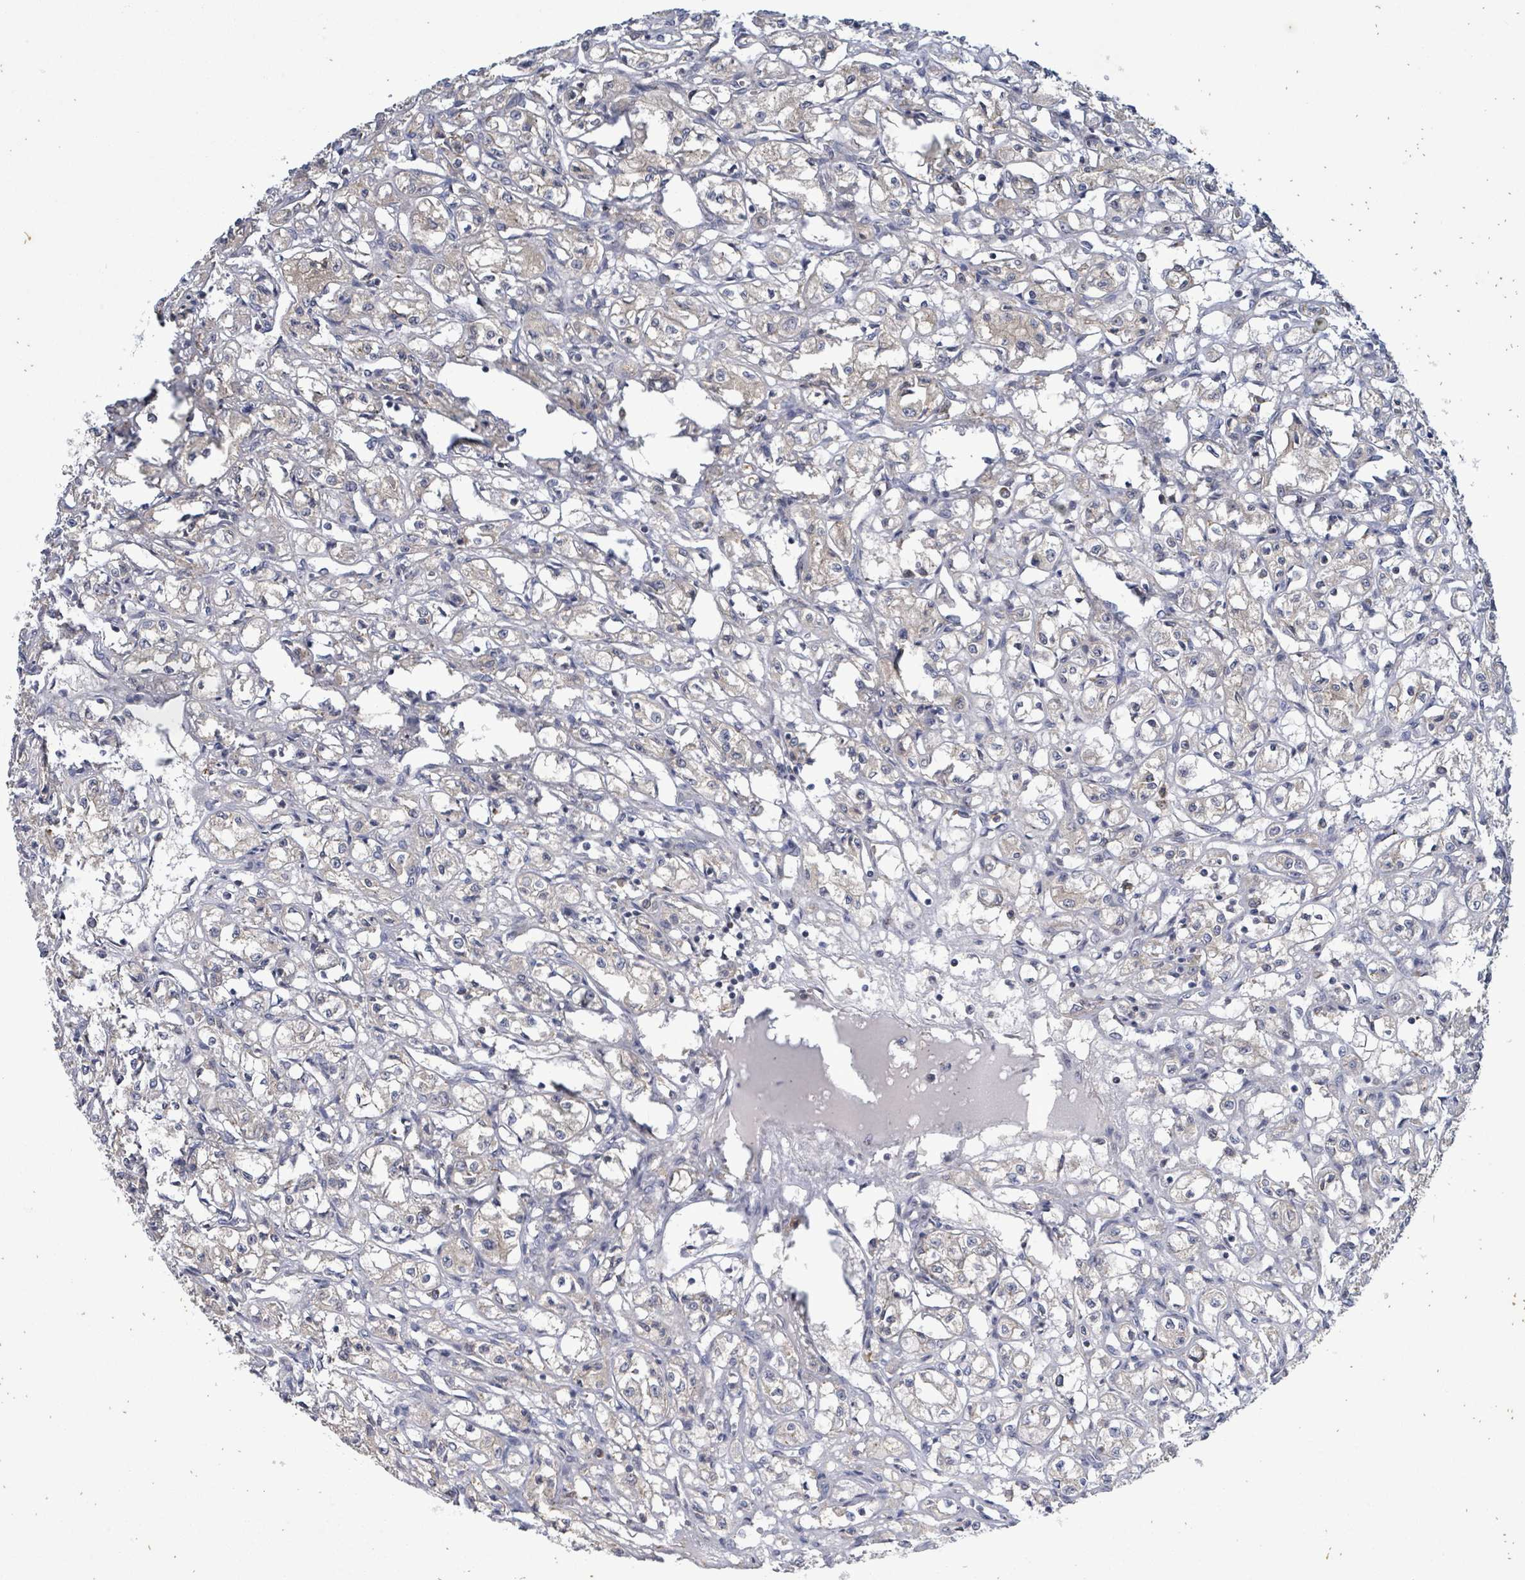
{"staining": {"intensity": "negative", "quantity": "none", "location": "none"}, "tissue": "renal cancer", "cell_type": "Tumor cells", "image_type": "cancer", "snomed": [{"axis": "morphology", "description": "Adenocarcinoma, NOS"}, {"axis": "topography", "description": "Kidney"}], "caption": "This is an IHC image of human adenocarcinoma (renal). There is no positivity in tumor cells.", "gene": "ATP13A1", "patient": {"sex": "male", "age": 56}}